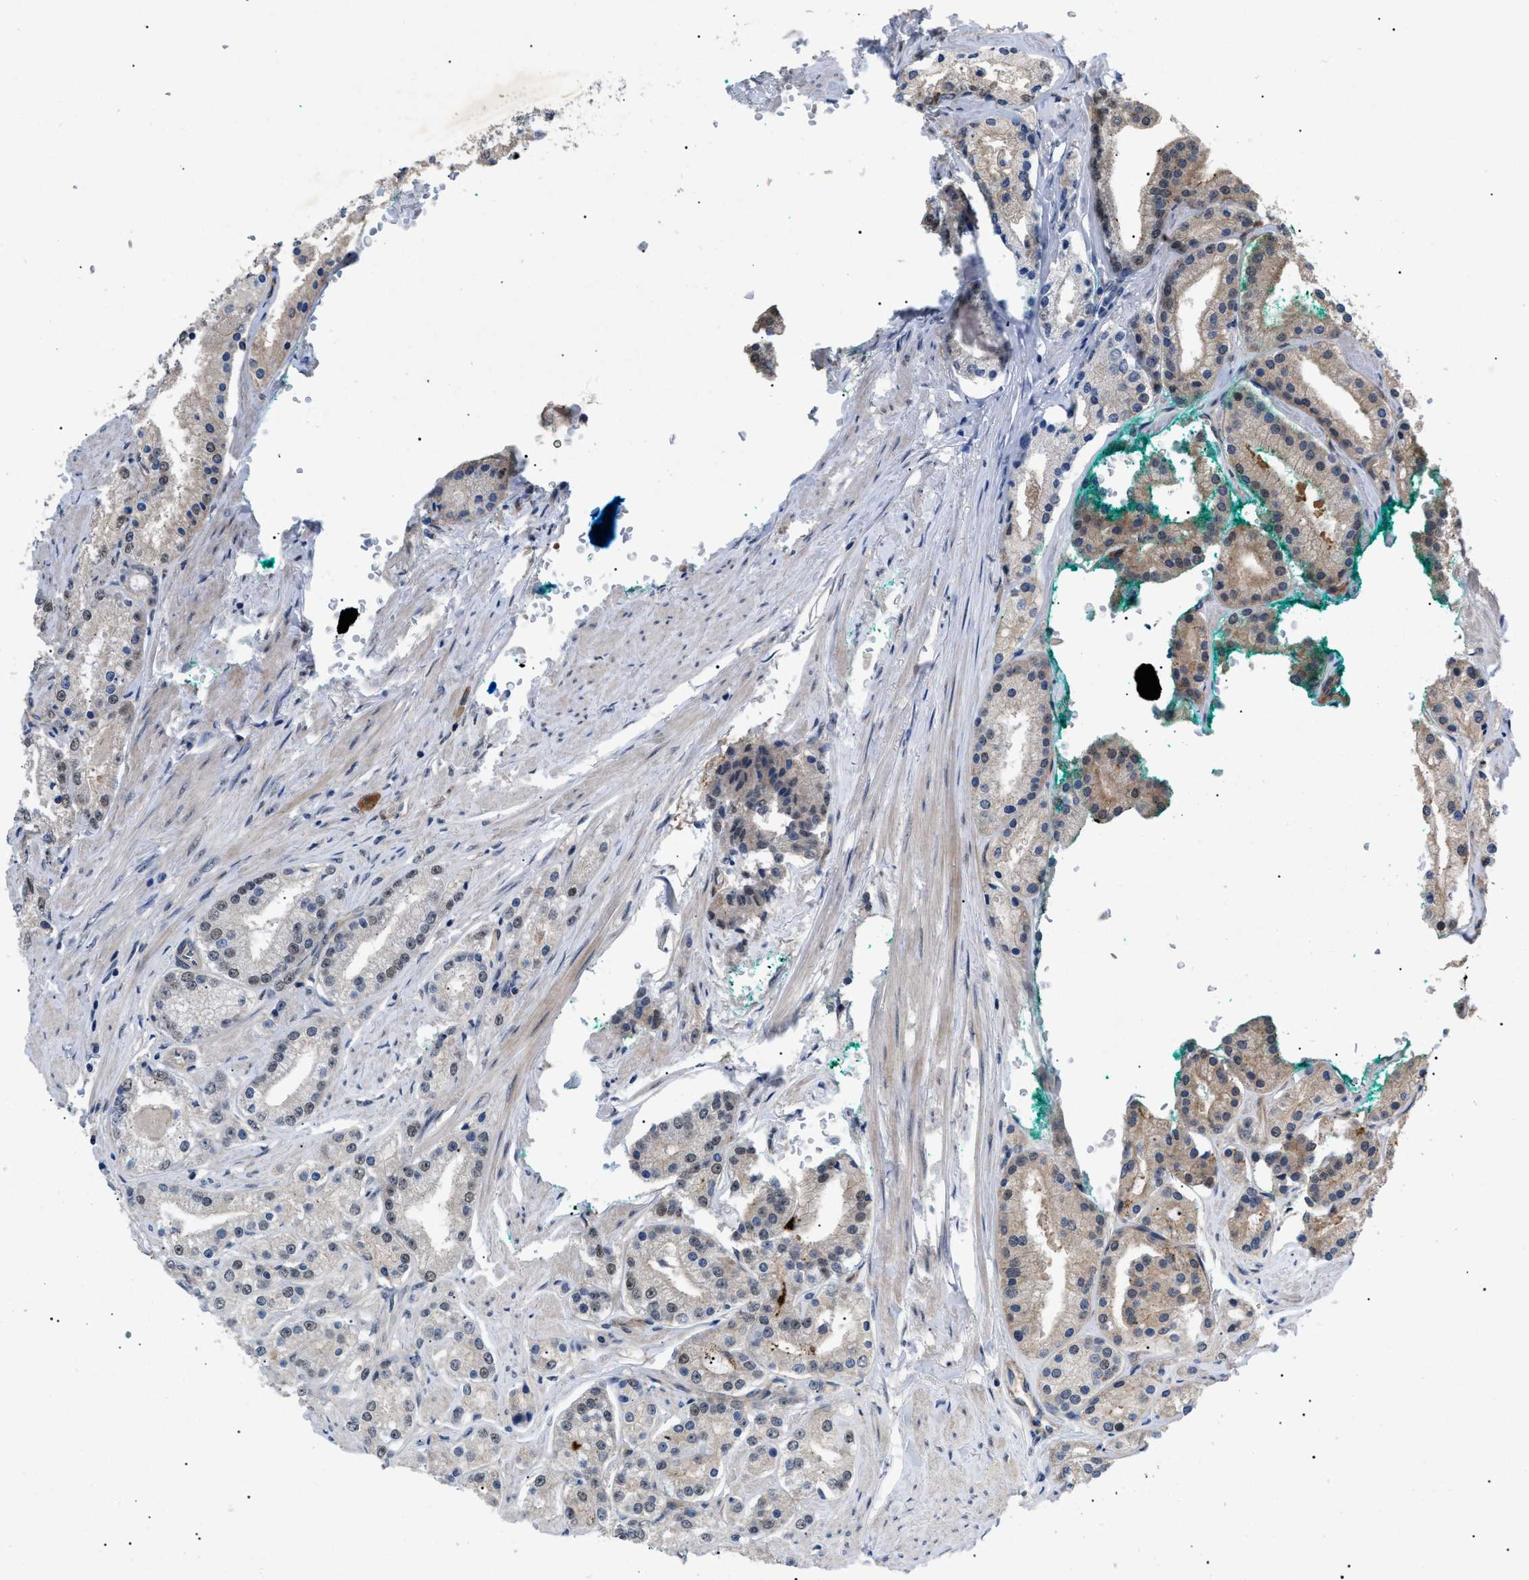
{"staining": {"intensity": "weak", "quantity": "25%-75%", "location": "nuclear"}, "tissue": "prostate cancer", "cell_type": "Tumor cells", "image_type": "cancer", "snomed": [{"axis": "morphology", "description": "Adenocarcinoma, Low grade"}, {"axis": "topography", "description": "Prostate"}], "caption": "Prostate cancer stained with DAB (3,3'-diaminobenzidine) immunohistochemistry (IHC) shows low levels of weak nuclear expression in about 25%-75% of tumor cells.", "gene": "CRCP", "patient": {"sex": "male", "age": 63}}